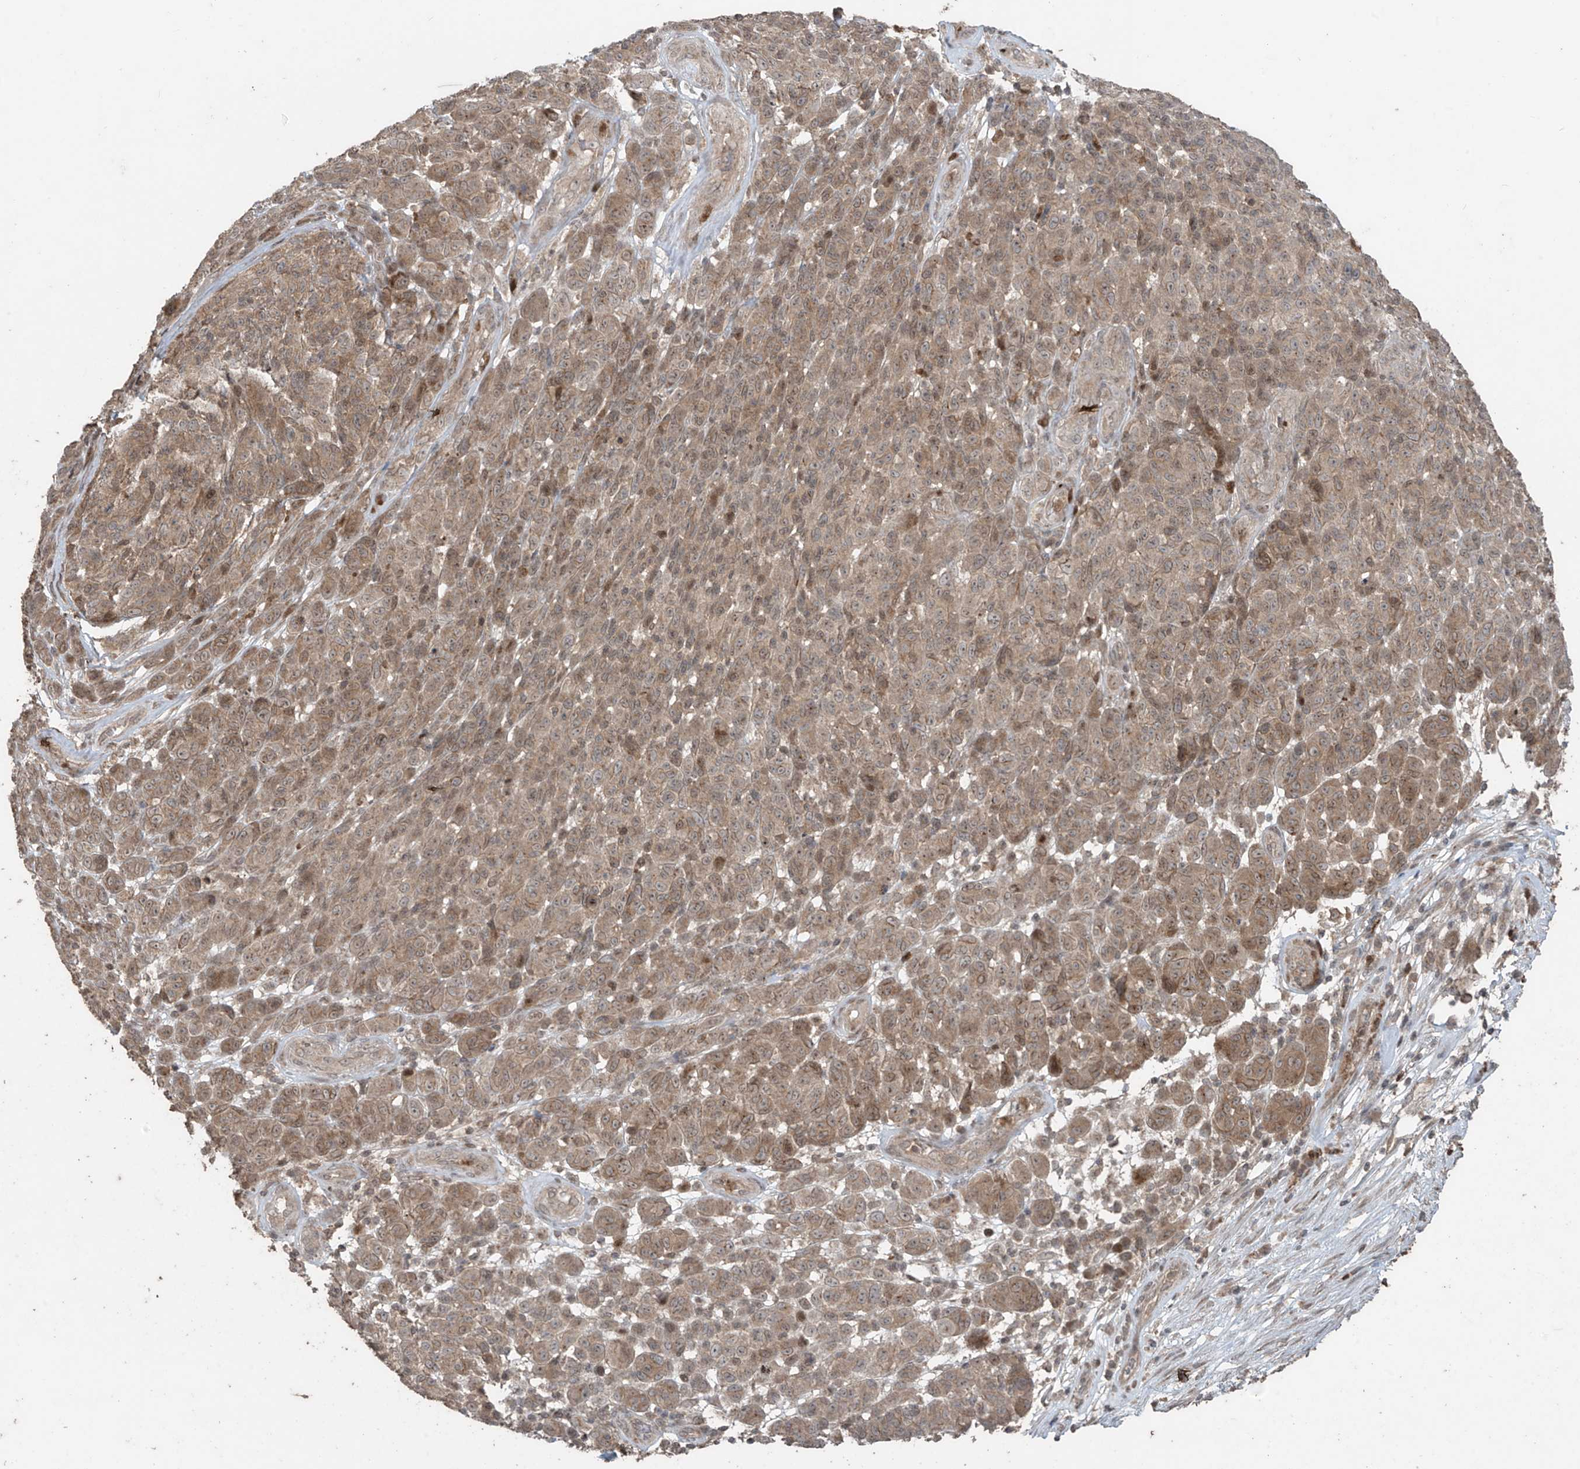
{"staining": {"intensity": "moderate", "quantity": "25%-75%", "location": "cytoplasmic/membranous"}, "tissue": "melanoma", "cell_type": "Tumor cells", "image_type": "cancer", "snomed": [{"axis": "morphology", "description": "Malignant melanoma, NOS"}, {"axis": "topography", "description": "Skin"}], "caption": "Melanoma stained for a protein demonstrates moderate cytoplasmic/membranous positivity in tumor cells. The staining was performed using DAB (3,3'-diaminobenzidine) to visualize the protein expression in brown, while the nuclei were stained in blue with hematoxylin (Magnification: 20x).", "gene": "PGPEP1", "patient": {"sex": "male", "age": 49}}